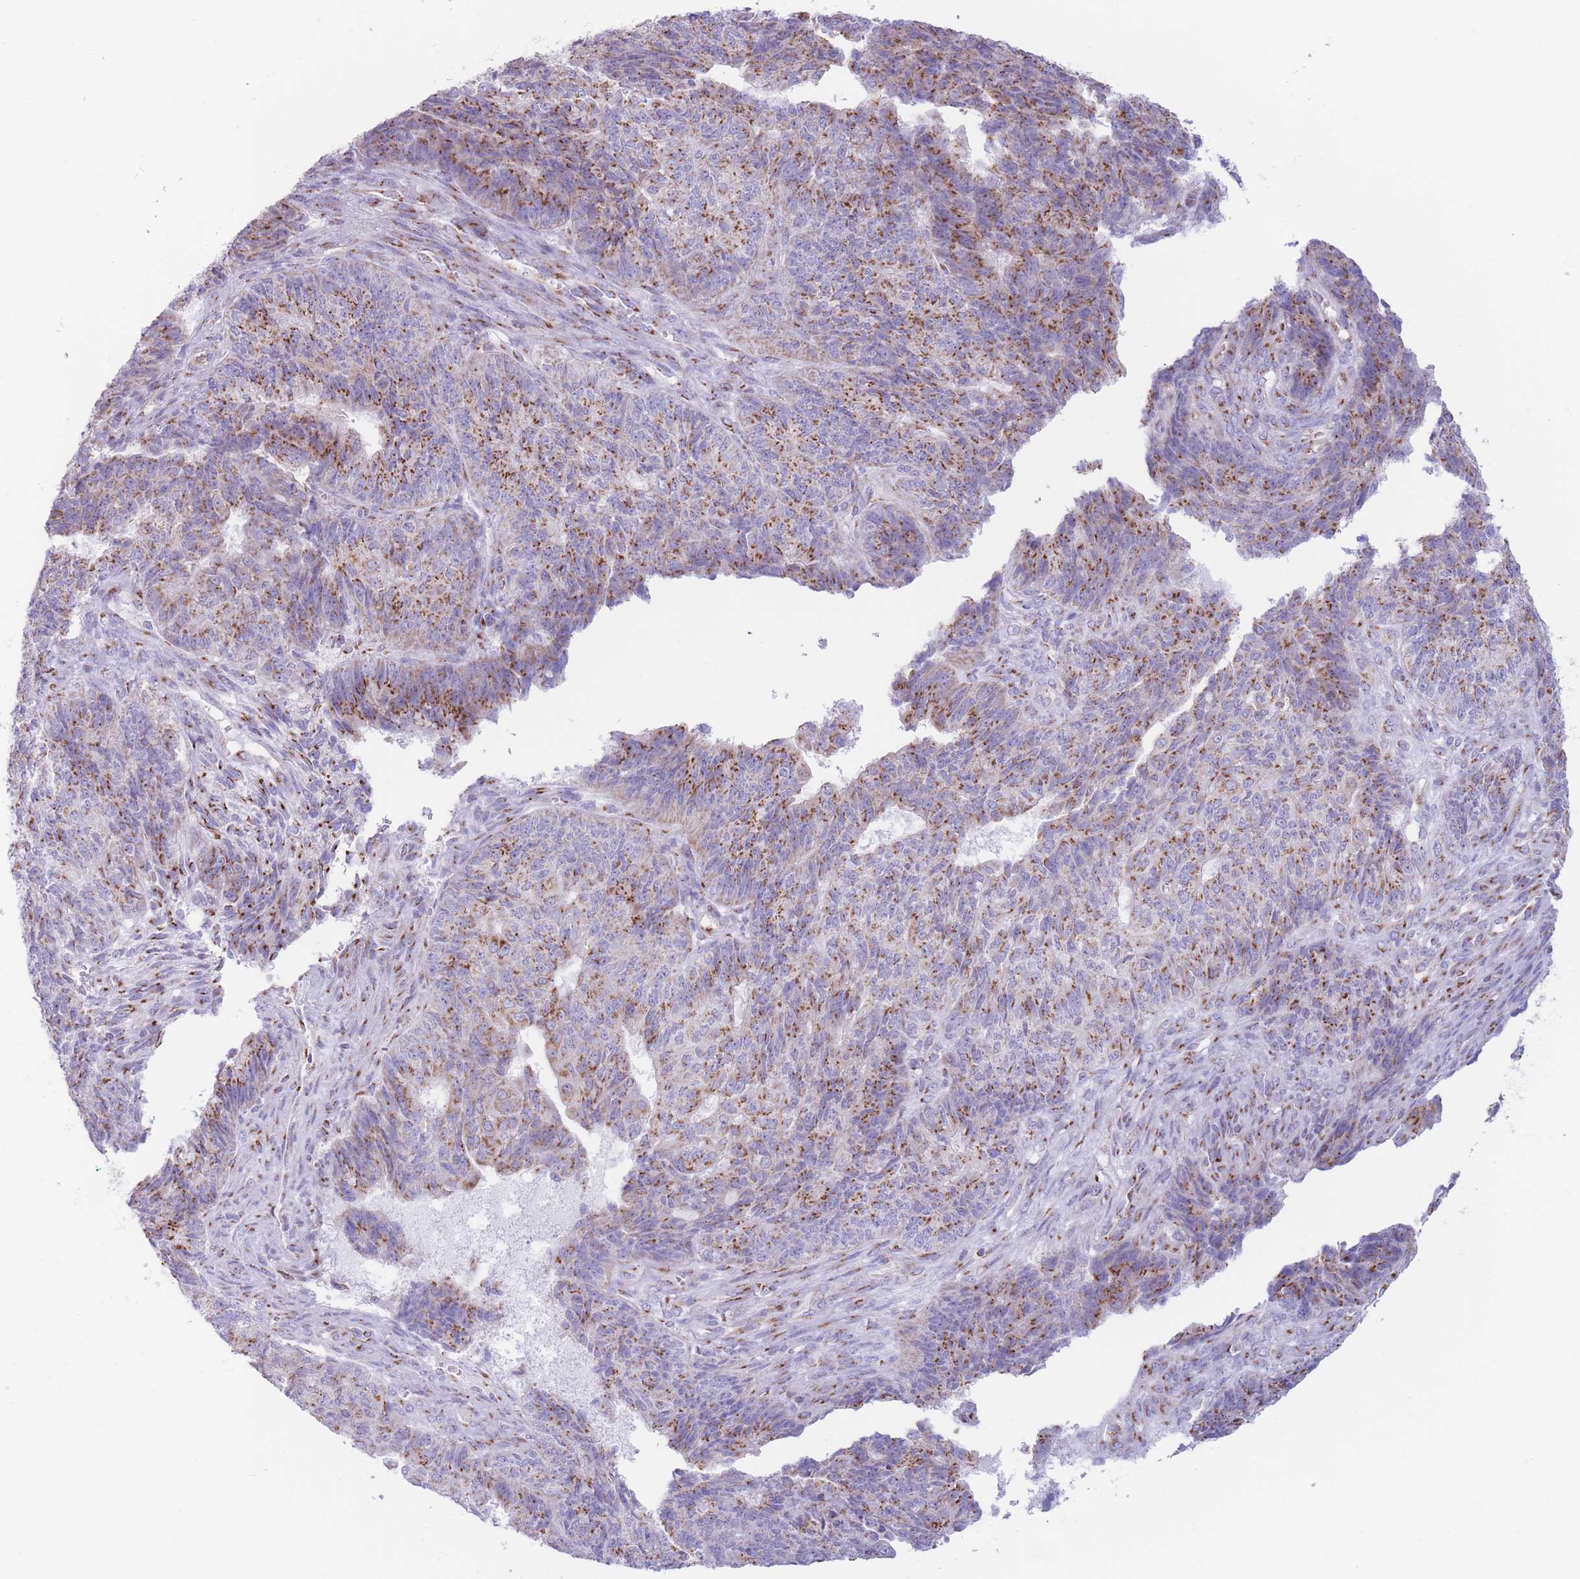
{"staining": {"intensity": "moderate", "quantity": ">75%", "location": "cytoplasmic/membranous"}, "tissue": "endometrial cancer", "cell_type": "Tumor cells", "image_type": "cancer", "snomed": [{"axis": "morphology", "description": "Adenocarcinoma, NOS"}, {"axis": "topography", "description": "Endometrium"}], "caption": "Moderate cytoplasmic/membranous expression is appreciated in approximately >75% of tumor cells in endometrial adenocarcinoma. The protein is stained brown, and the nuclei are stained in blue (DAB (3,3'-diaminobenzidine) IHC with brightfield microscopy, high magnification).", "gene": "MPND", "patient": {"sex": "female", "age": 32}}